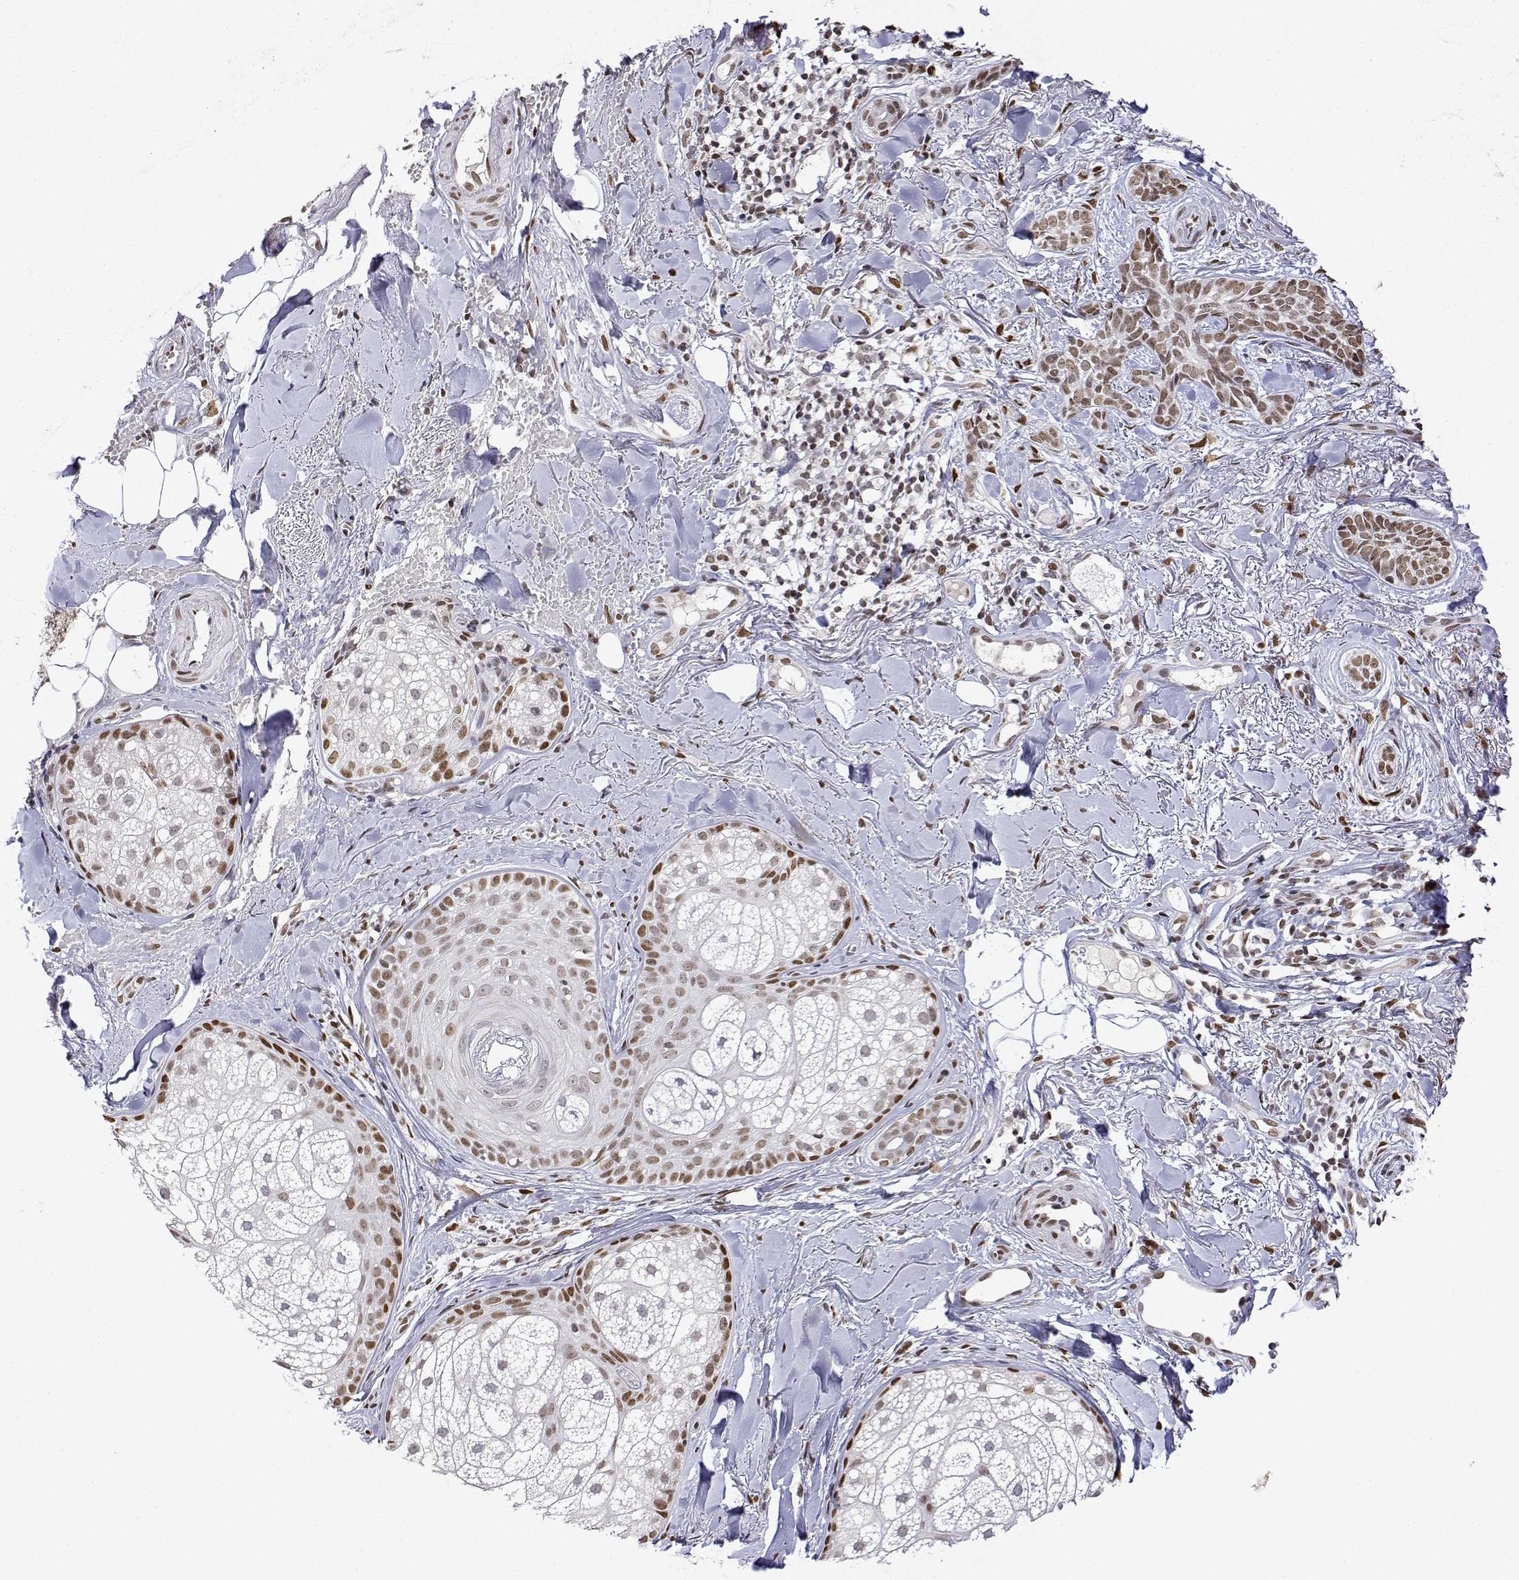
{"staining": {"intensity": "moderate", "quantity": ">75%", "location": "nuclear"}, "tissue": "skin cancer", "cell_type": "Tumor cells", "image_type": "cancer", "snomed": [{"axis": "morphology", "description": "Basal cell carcinoma"}, {"axis": "morphology", "description": "BCC, high aggressive"}, {"axis": "topography", "description": "Skin"}], "caption": "Immunohistochemical staining of skin bcc,  high aggressive reveals moderate nuclear protein expression in approximately >75% of tumor cells.", "gene": "XPC", "patient": {"sex": "female", "age": 79}}